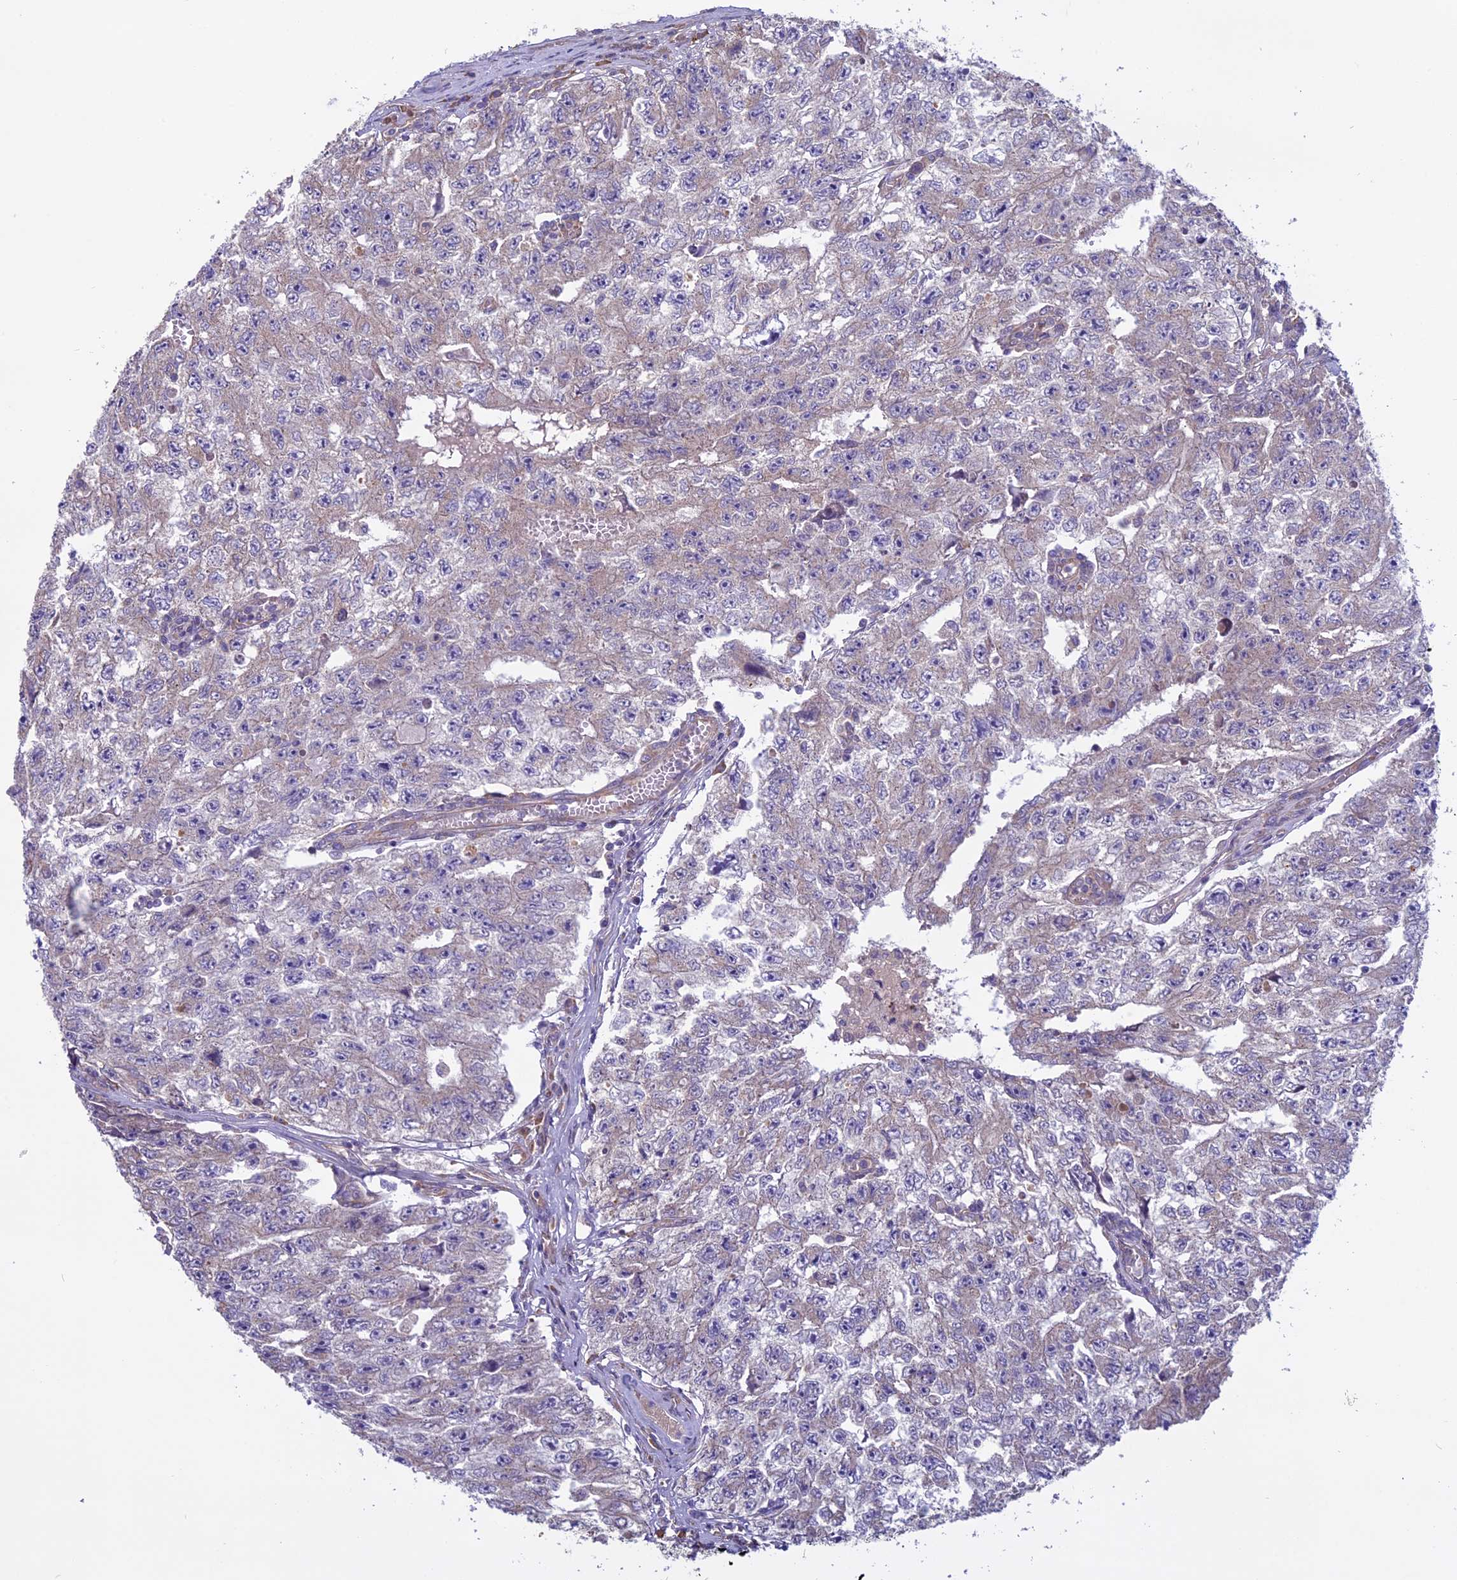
{"staining": {"intensity": "negative", "quantity": "none", "location": "none"}, "tissue": "testis cancer", "cell_type": "Tumor cells", "image_type": "cancer", "snomed": [{"axis": "morphology", "description": "Carcinoma, Embryonal, NOS"}, {"axis": "topography", "description": "Testis"}], "caption": "Immunohistochemistry of human testis cancer displays no positivity in tumor cells.", "gene": "DCTN5", "patient": {"sex": "male", "age": 17}}